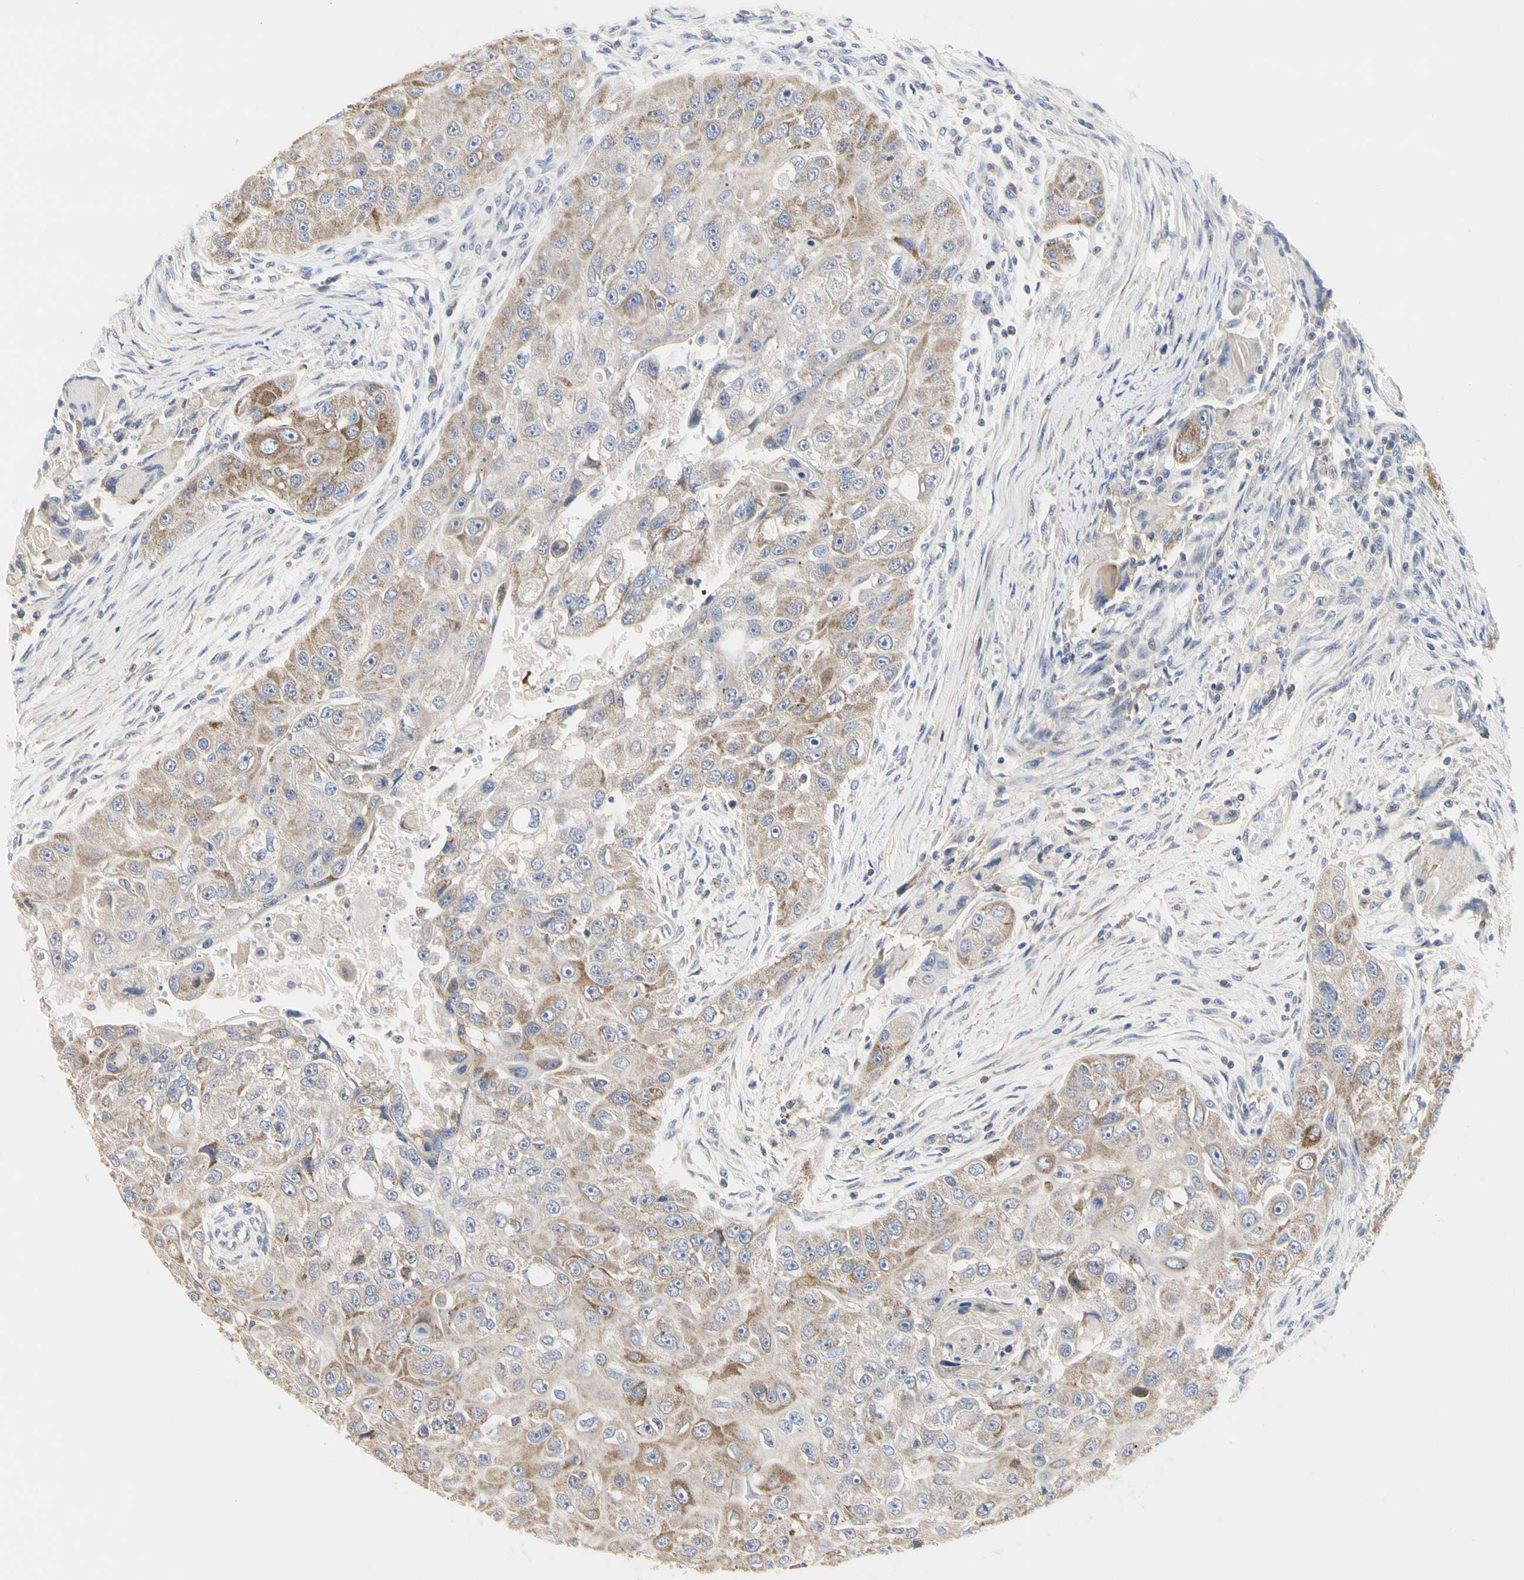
{"staining": {"intensity": "weak", "quantity": ">75%", "location": "cytoplasmic/membranous"}, "tissue": "head and neck cancer", "cell_type": "Tumor cells", "image_type": "cancer", "snomed": [{"axis": "morphology", "description": "Normal tissue, NOS"}, {"axis": "morphology", "description": "Squamous cell carcinoma, NOS"}, {"axis": "topography", "description": "Skeletal muscle"}, {"axis": "topography", "description": "Head-Neck"}], "caption": "Immunohistochemical staining of human squamous cell carcinoma (head and neck) displays low levels of weak cytoplasmic/membranous positivity in approximately >75% of tumor cells.", "gene": "SHANK2", "patient": {"sex": "male", "age": 51}}